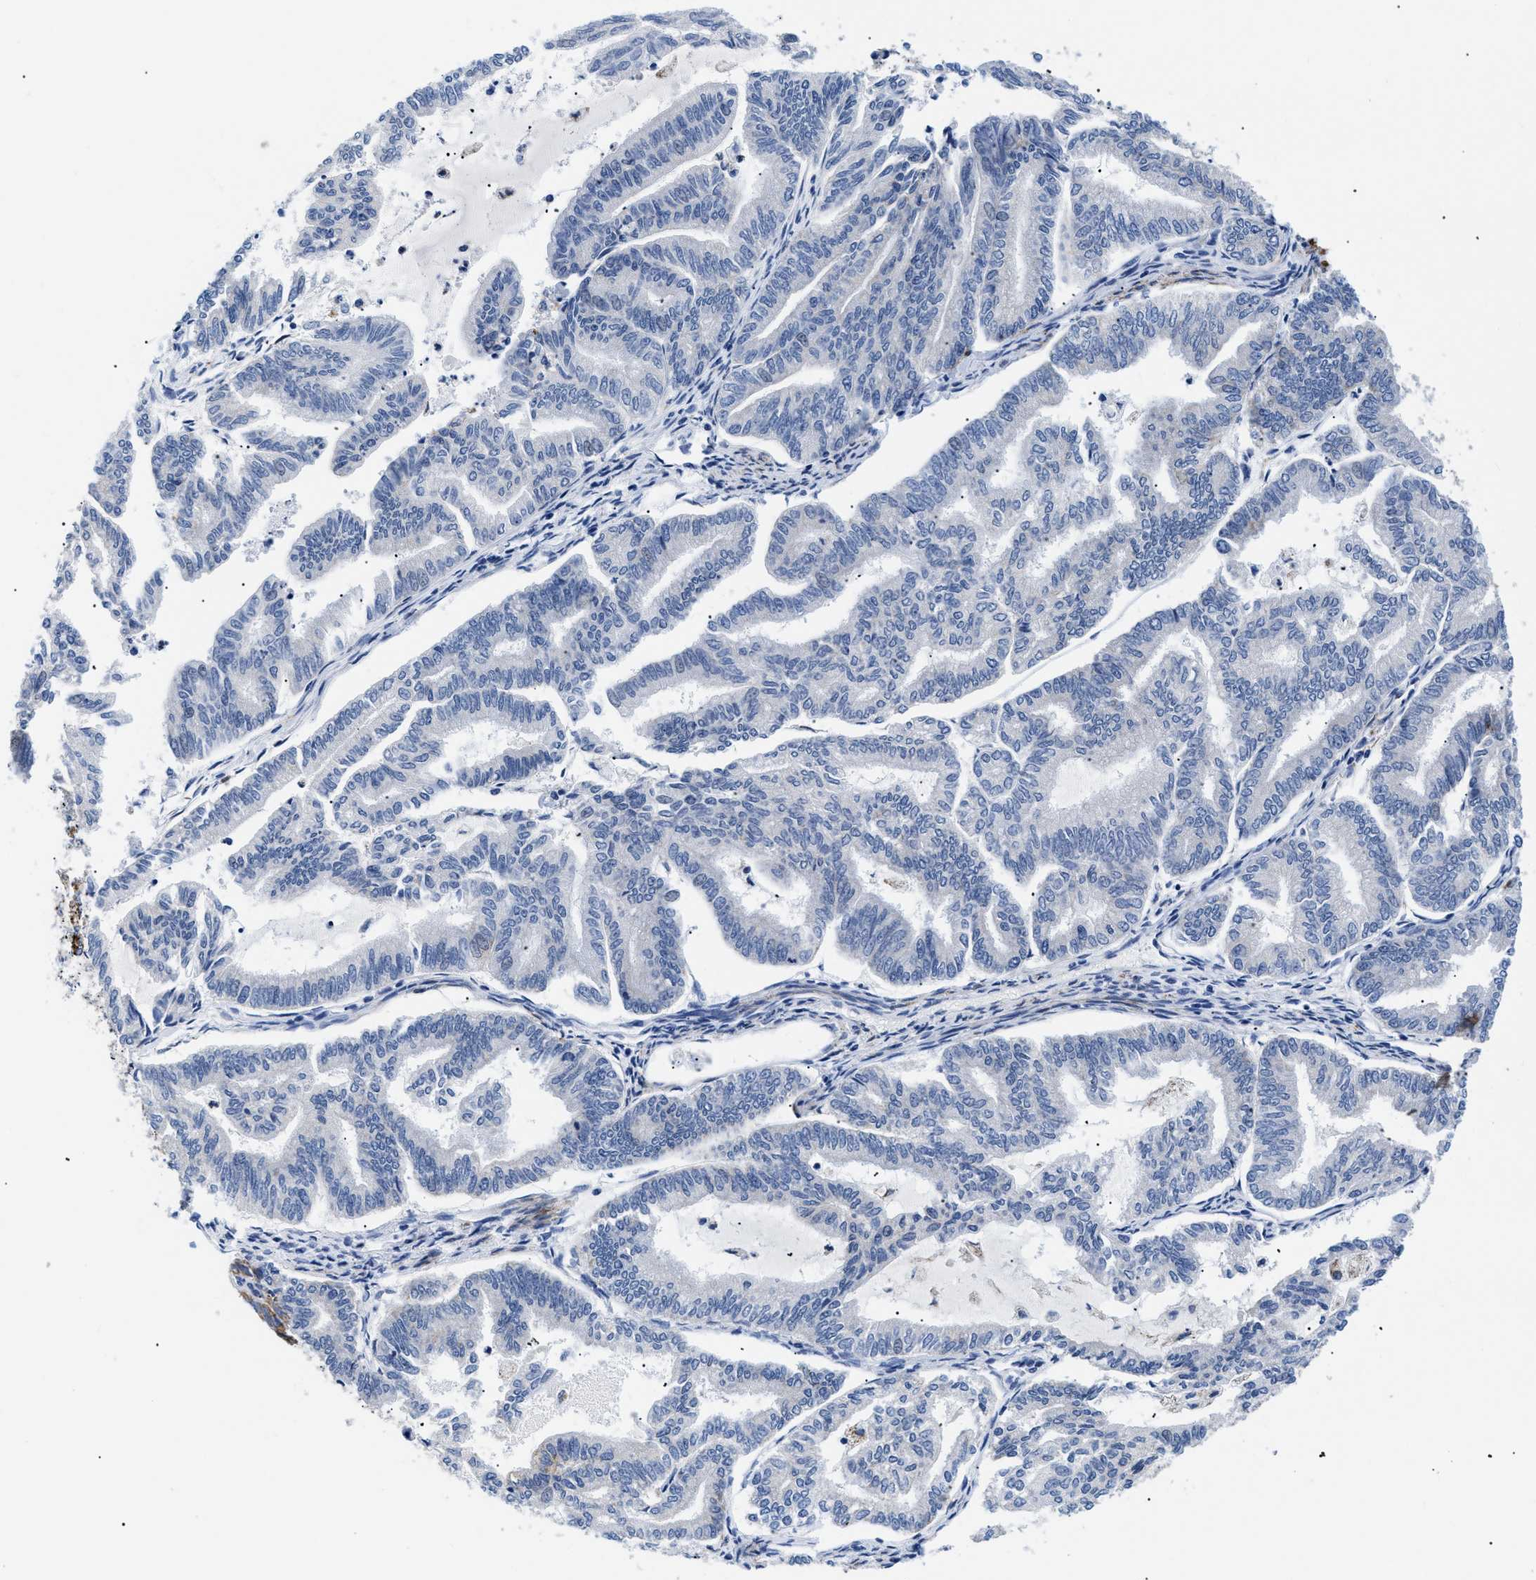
{"staining": {"intensity": "negative", "quantity": "none", "location": "none"}, "tissue": "endometrial cancer", "cell_type": "Tumor cells", "image_type": "cancer", "snomed": [{"axis": "morphology", "description": "Adenocarcinoma, NOS"}, {"axis": "topography", "description": "Endometrium"}], "caption": "Immunohistochemical staining of endometrial adenocarcinoma exhibits no significant staining in tumor cells.", "gene": "GPR149", "patient": {"sex": "female", "age": 79}}